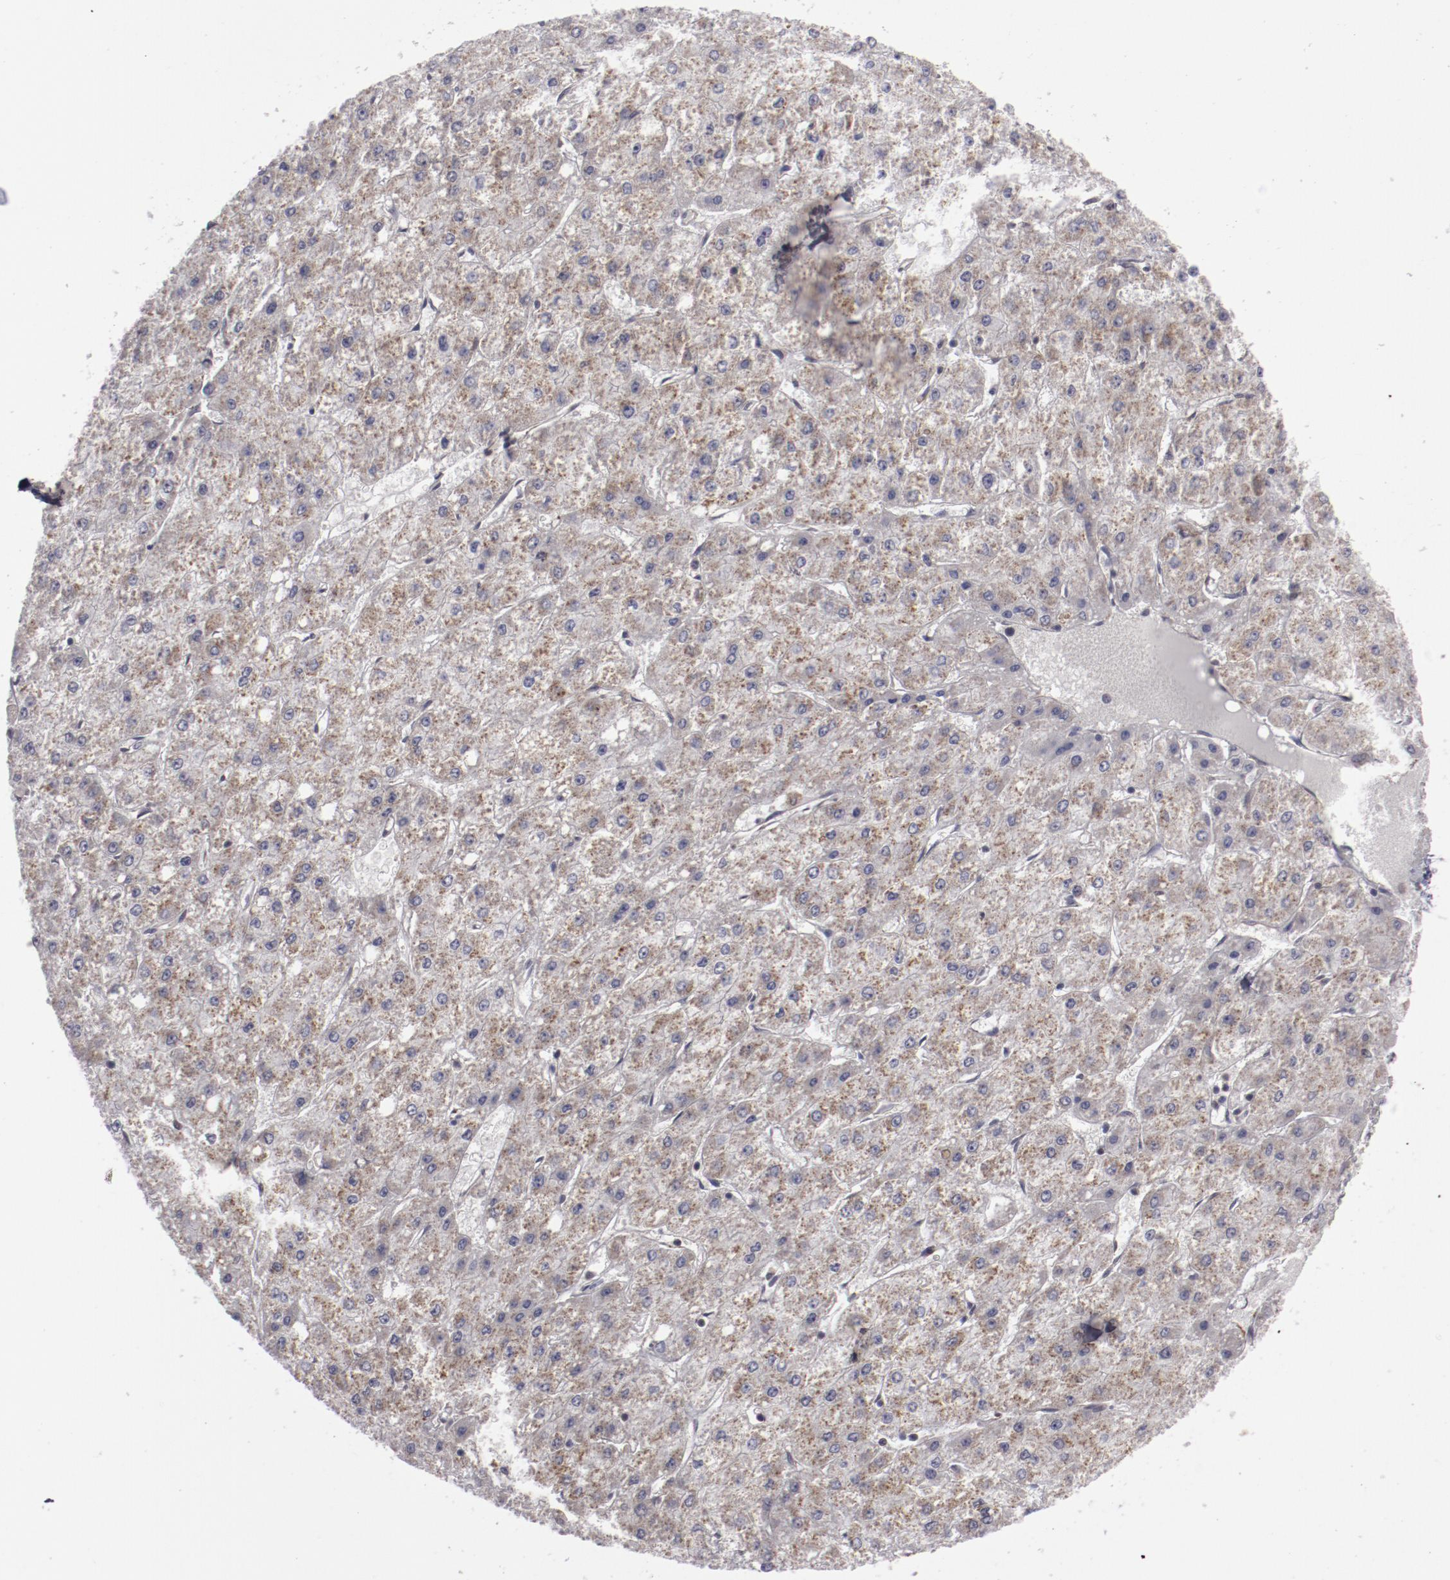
{"staining": {"intensity": "negative", "quantity": "none", "location": "none"}, "tissue": "liver cancer", "cell_type": "Tumor cells", "image_type": "cancer", "snomed": [{"axis": "morphology", "description": "Carcinoma, Hepatocellular, NOS"}, {"axis": "topography", "description": "Liver"}], "caption": "Protein analysis of liver hepatocellular carcinoma reveals no significant staining in tumor cells. (DAB immunohistochemistry with hematoxylin counter stain).", "gene": "LEF1", "patient": {"sex": "female", "age": 52}}